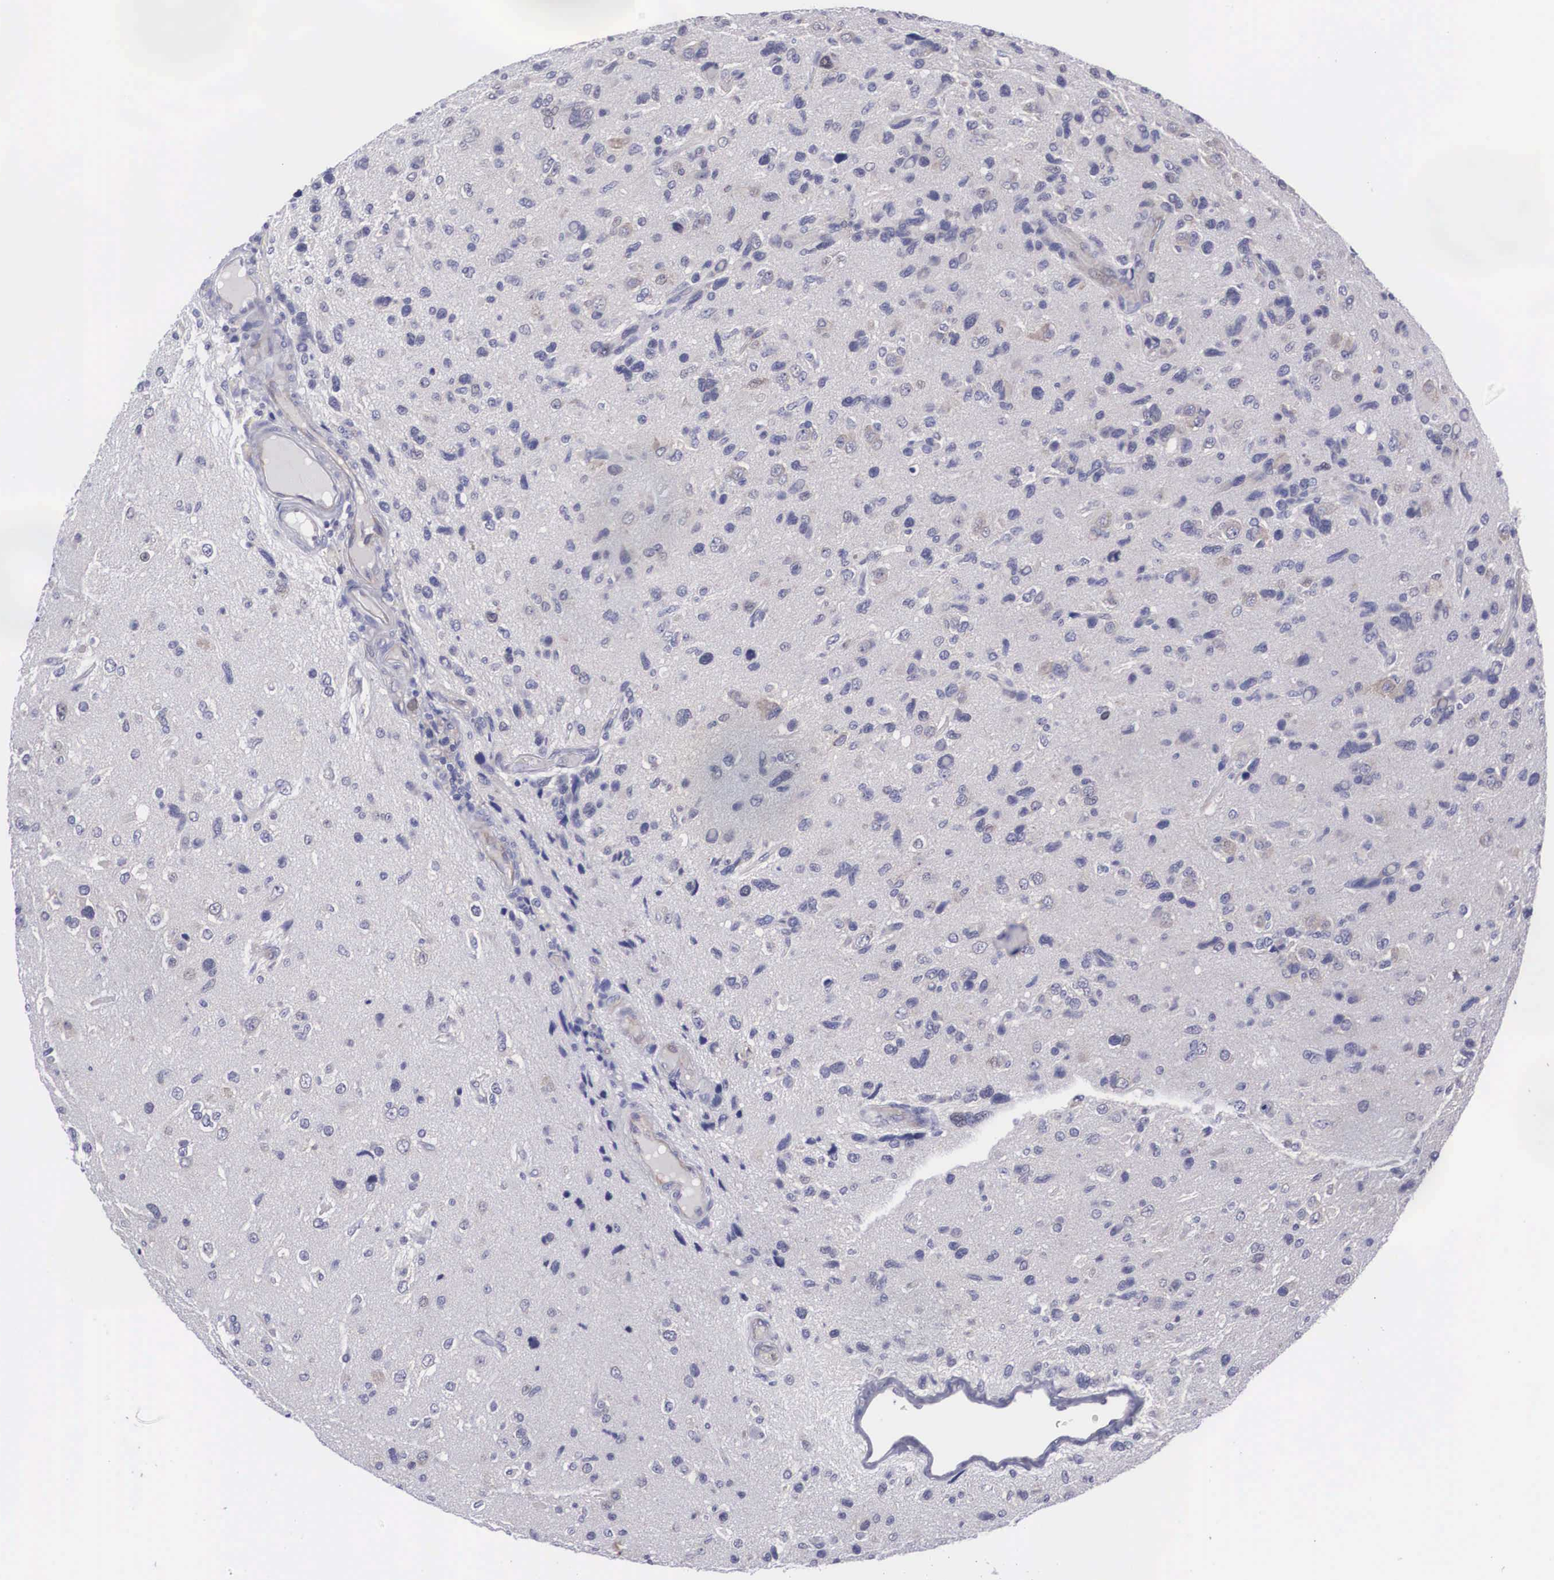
{"staining": {"intensity": "negative", "quantity": "none", "location": "none"}, "tissue": "glioma", "cell_type": "Tumor cells", "image_type": "cancer", "snomed": [{"axis": "morphology", "description": "Glioma, malignant, High grade"}, {"axis": "topography", "description": "Brain"}], "caption": "Glioma was stained to show a protein in brown. There is no significant expression in tumor cells.", "gene": "MAST4", "patient": {"sex": "male", "age": 77}}